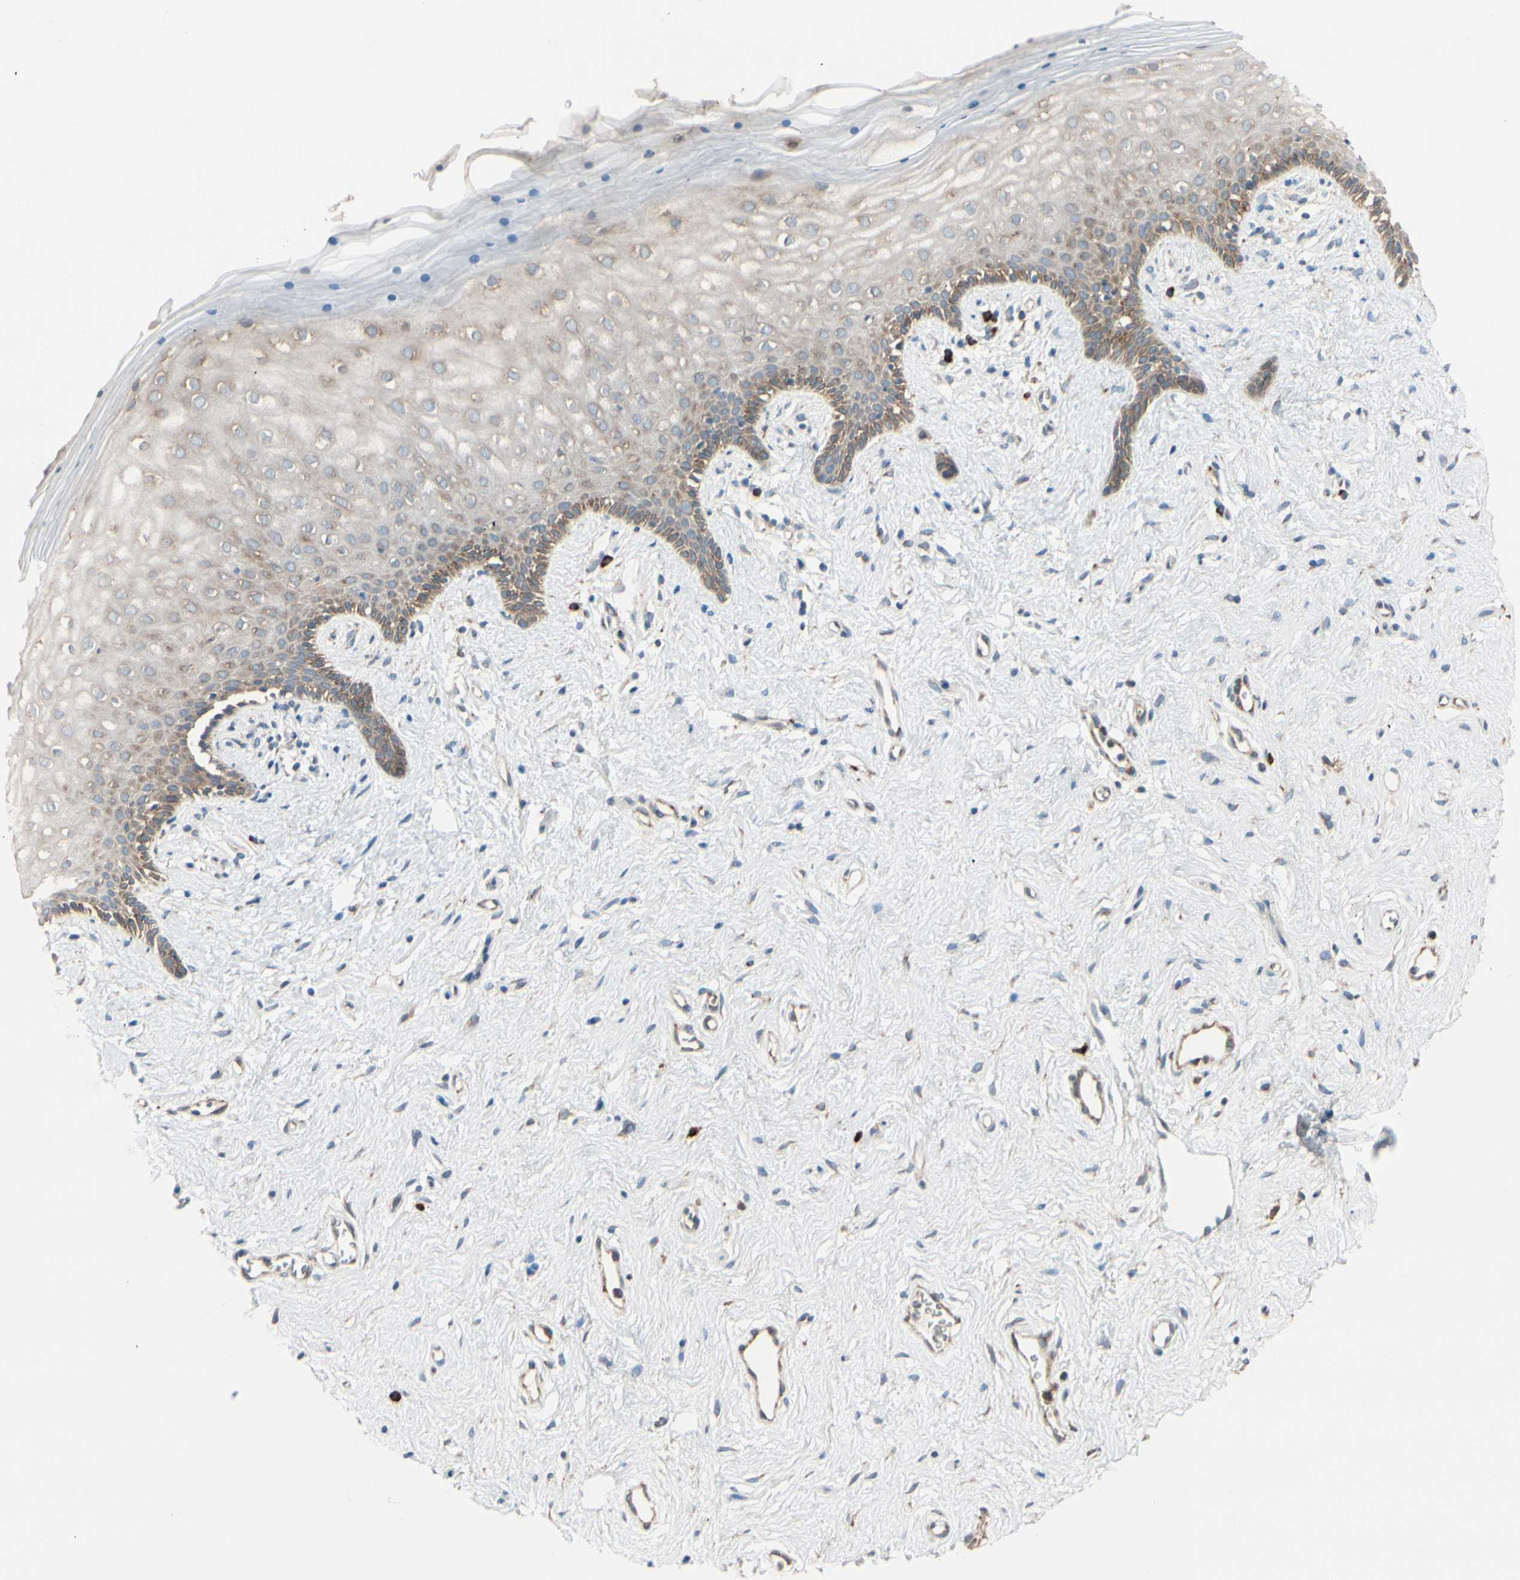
{"staining": {"intensity": "weak", "quantity": "<25%", "location": "cytoplasmic/membranous"}, "tissue": "vagina", "cell_type": "Squamous epithelial cells", "image_type": "normal", "snomed": [{"axis": "morphology", "description": "Normal tissue, NOS"}, {"axis": "topography", "description": "Vagina"}], "caption": "Protein analysis of benign vagina displays no significant staining in squamous epithelial cells. (DAB (3,3'-diaminobenzidine) immunohistochemistry (IHC) with hematoxylin counter stain).", "gene": "RPN2", "patient": {"sex": "female", "age": 44}}